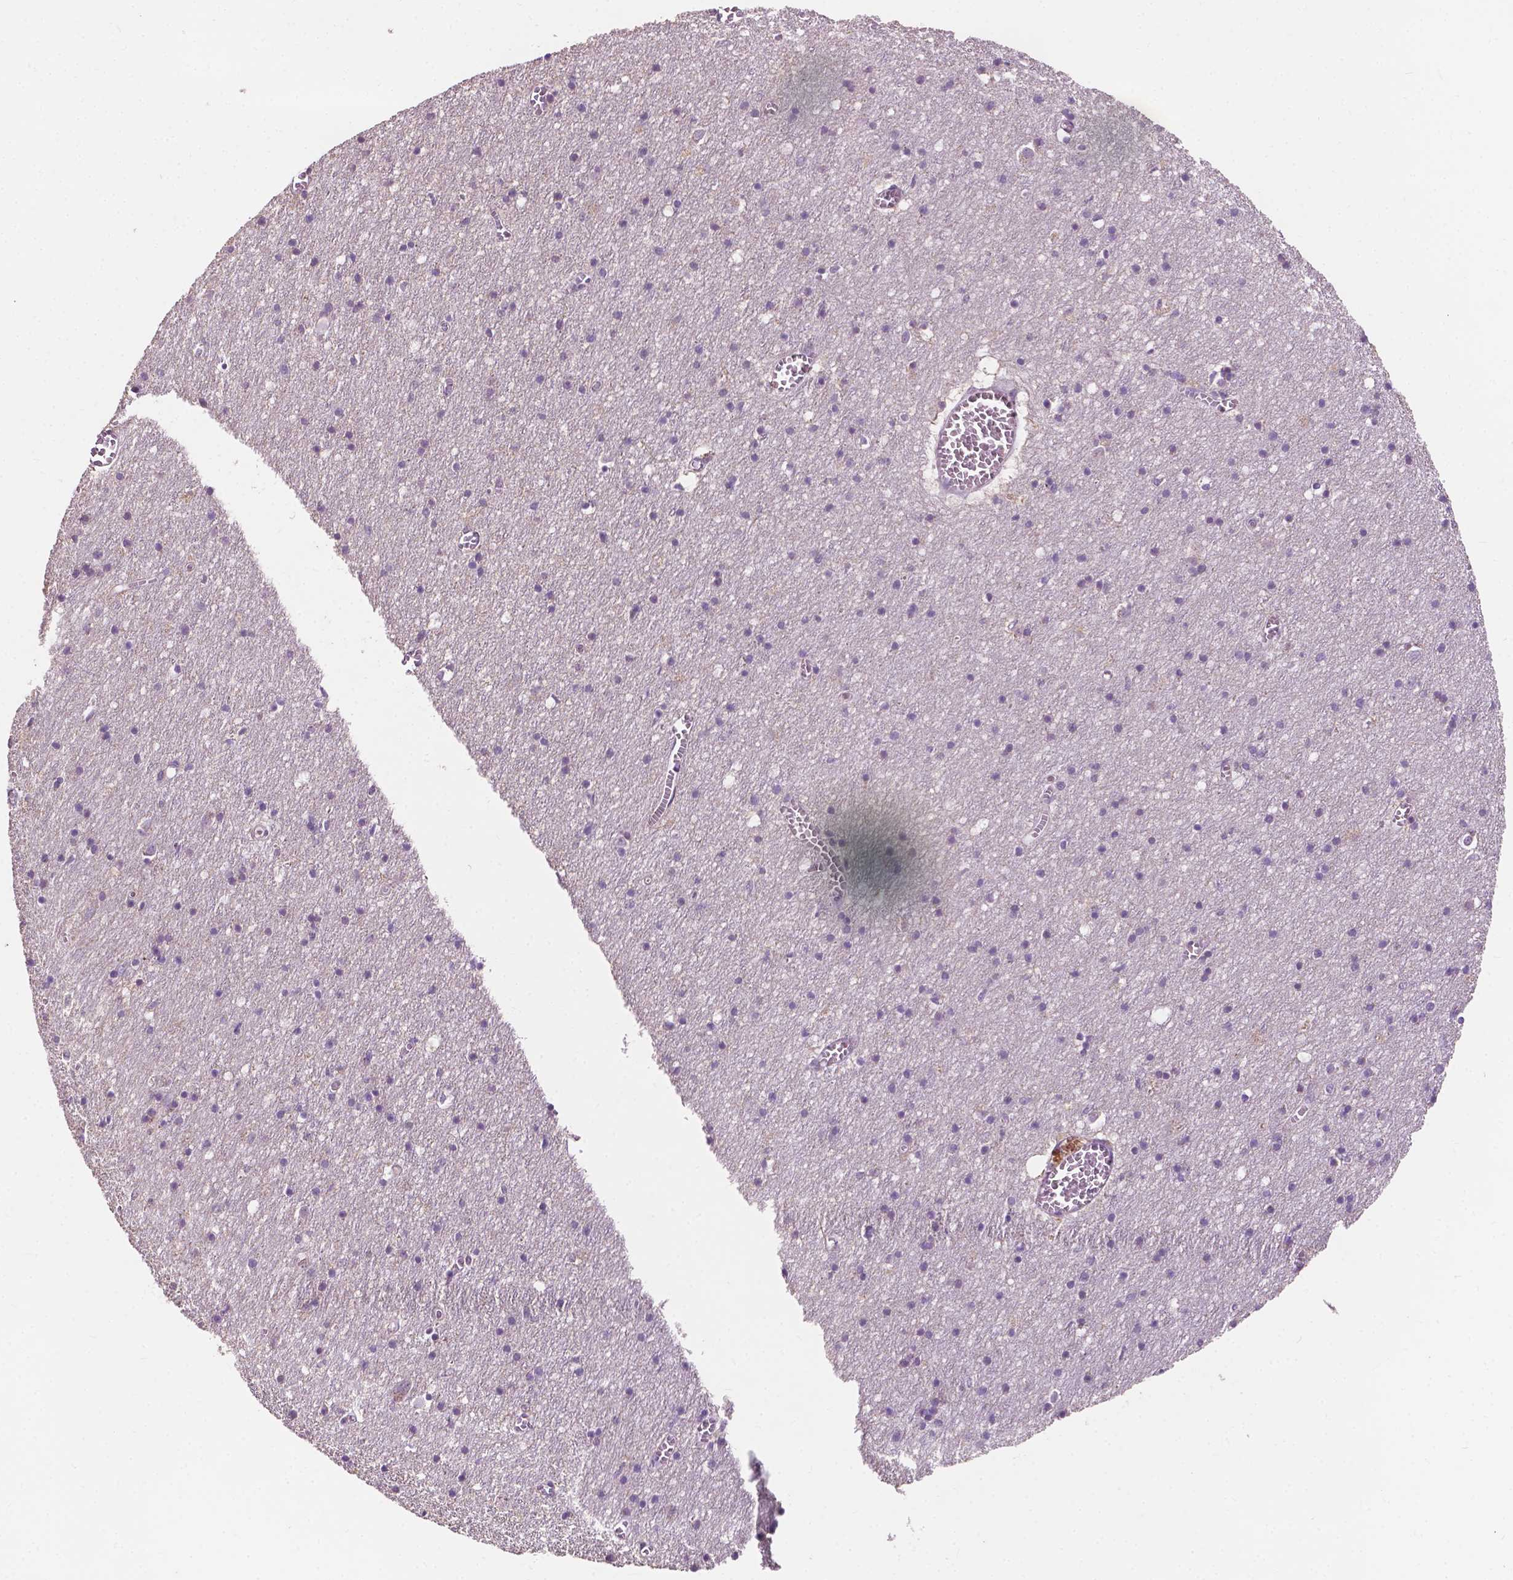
{"staining": {"intensity": "negative", "quantity": "none", "location": "none"}, "tissue": "cerebral cortex", "cell_type": "Endothelial cells", "image_type": "normal", "snomed": [{"axis": "morphology", "description": "Normal tissue, NOS"}, {"axis": "topography", "description": "Cerebral cortex"}], "caption": "Immunohistochemical staining of unremarkable human cerebral cortex displays no significant staining in endothelial cells.", "gene": "EBAG9", "patient": {"sex": "male", "age": 70}}